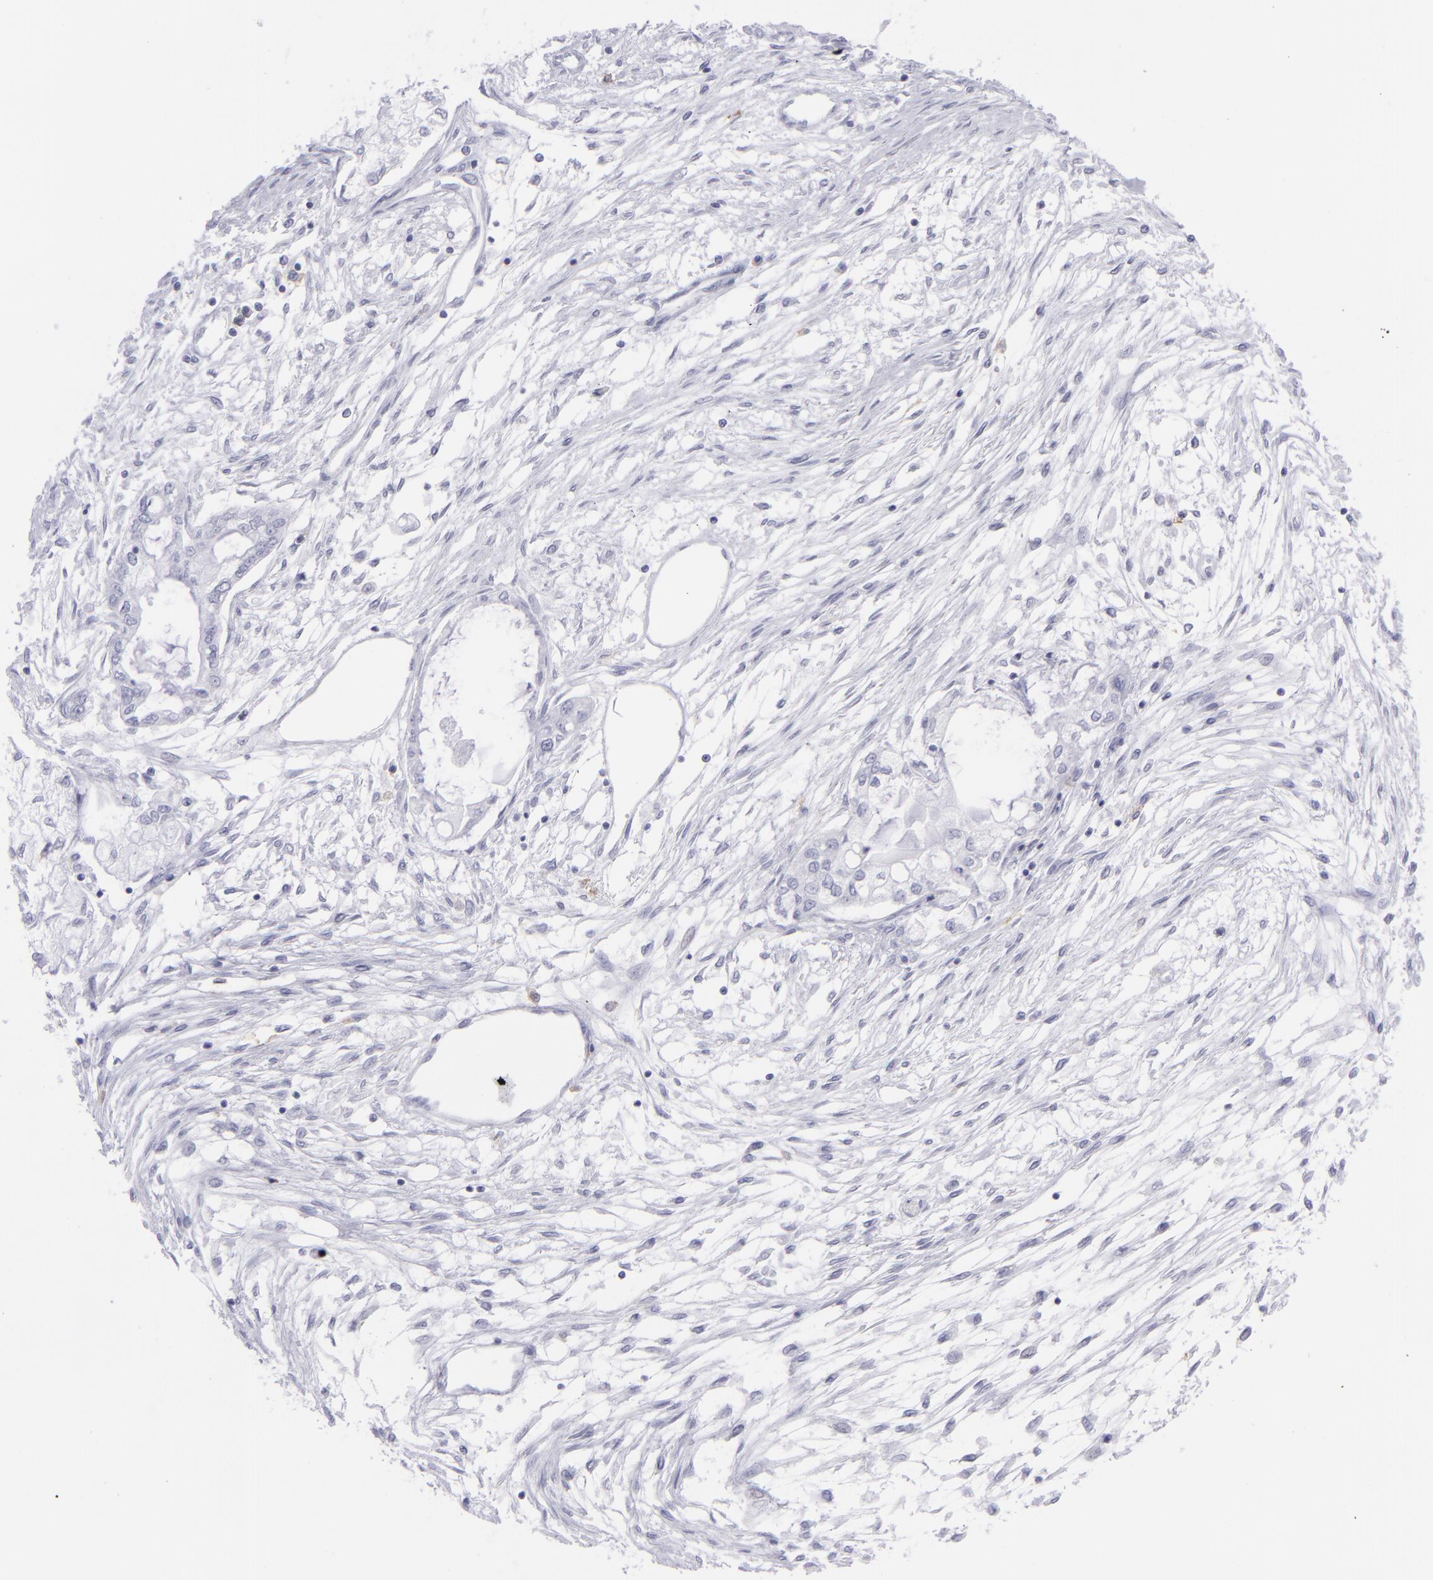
{"staining": {"intensity": "negative", "quantity": "none", "location": "none"}, "tissue": "pancreatic cancer", "cell_type": "Tumor cells", "image_type": "cancer", "snomed": [{"axis": "morphology", "description": "Adenocarcinoma, NOS"}, {"axis": "topography", "description": "Pancreas"}], "caption": "Tumor cells are negative for brown protein staining in pancreatic cancer.", "gene": "SELPLG", "patient": {"sex": "male", "age": 79}}